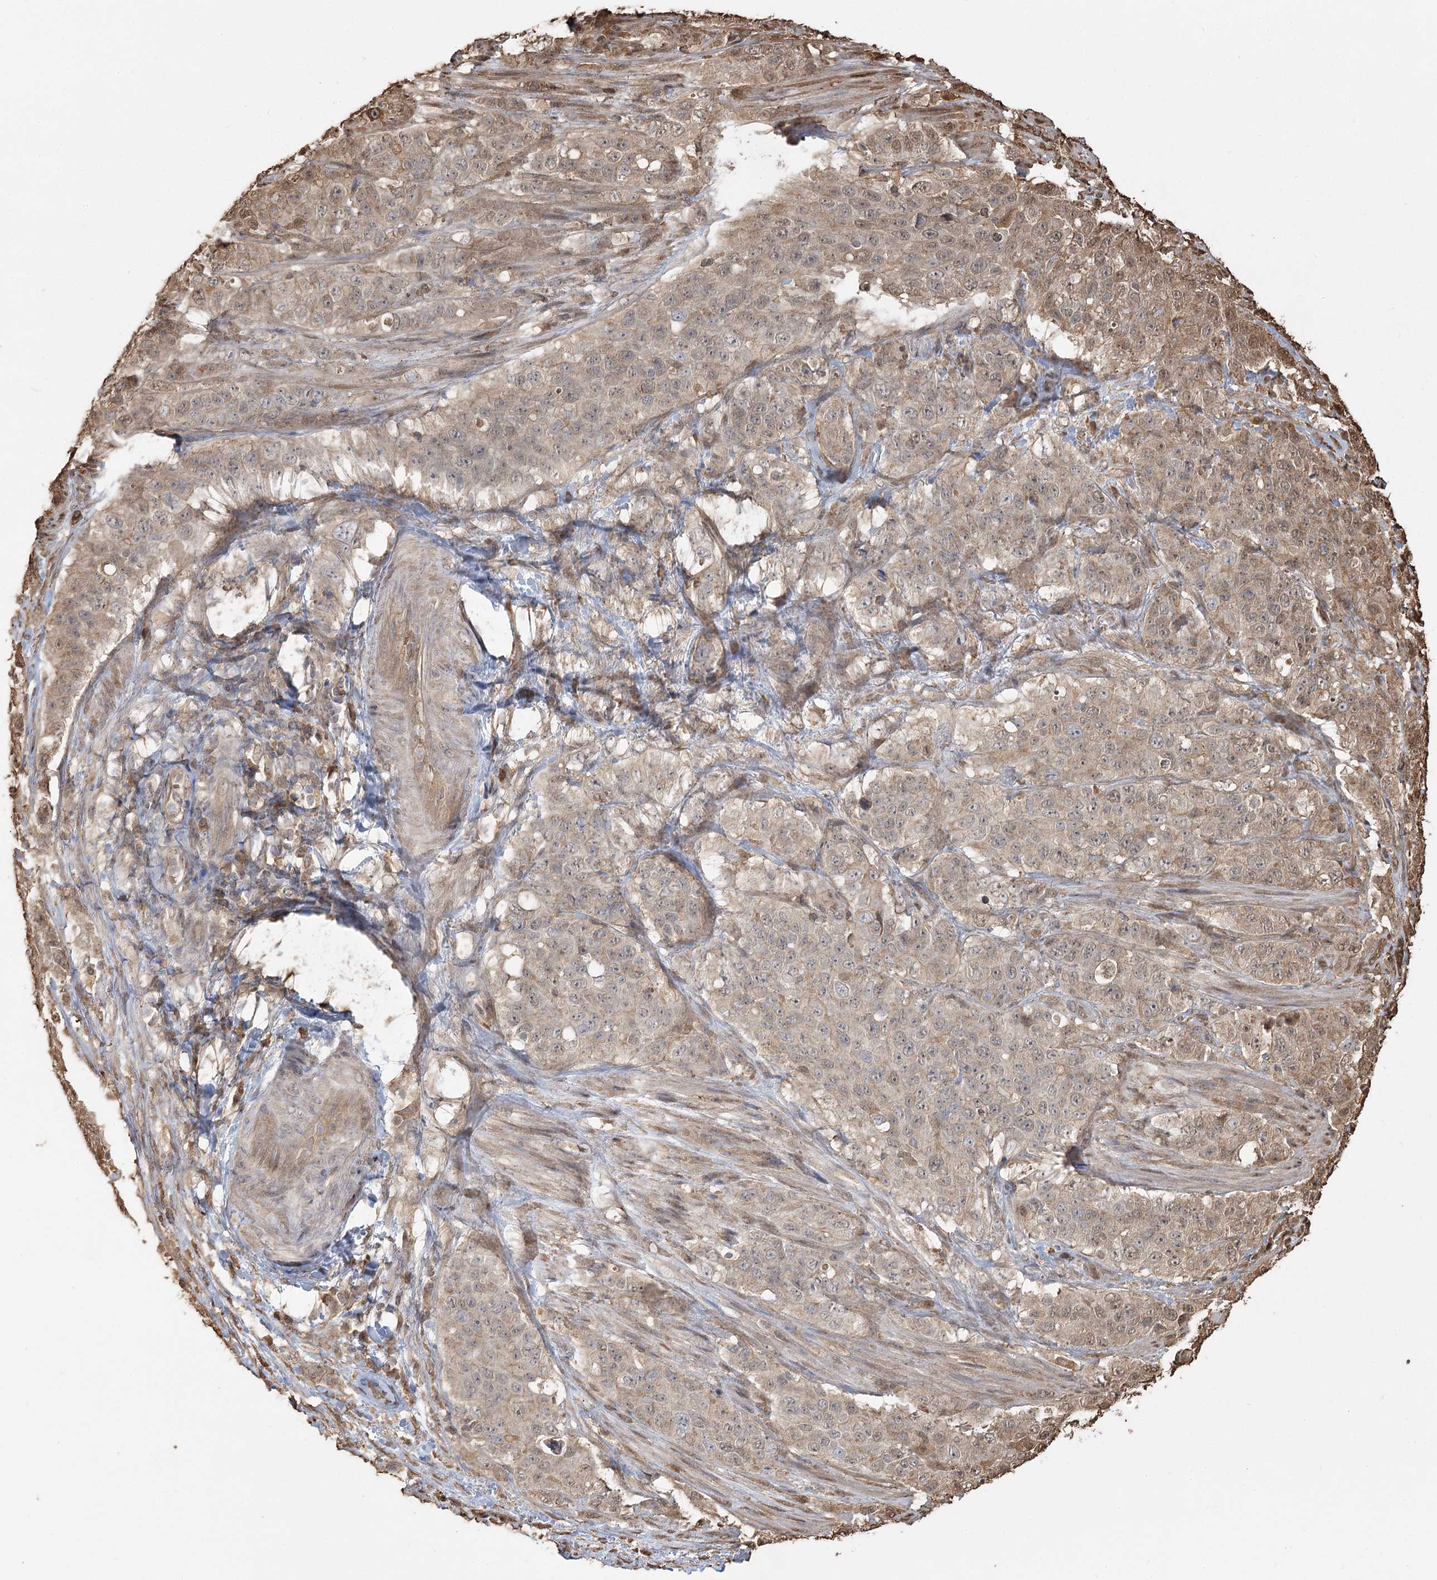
{"staining": {"intensity": "weak", "quantity": "25%-75%", "location": "cytoplasmic/membranous,nuclear"}, "tissue": "stomach cancer", "cell_type": "Tumor cells", "image_type": "cancer", "snomed": [{"axis": "morphology", "description": "Adenocarcinoma, NOS"}, {"axis": "topography", "description": "Stomach"}], "caption": "Immunohistochemical staining of stomach cancer (adenocarcinoma) demonstrates weak cytoplasmic/membranous and nuclear protein expression in about 25%-75% of tumor cells. (DAB (3,3'-diaminobenzidine) IHC with brightfield microscopy, high magnification).", "gene": "PLCH1", "patient": {"sex": "male", "age": 48}}